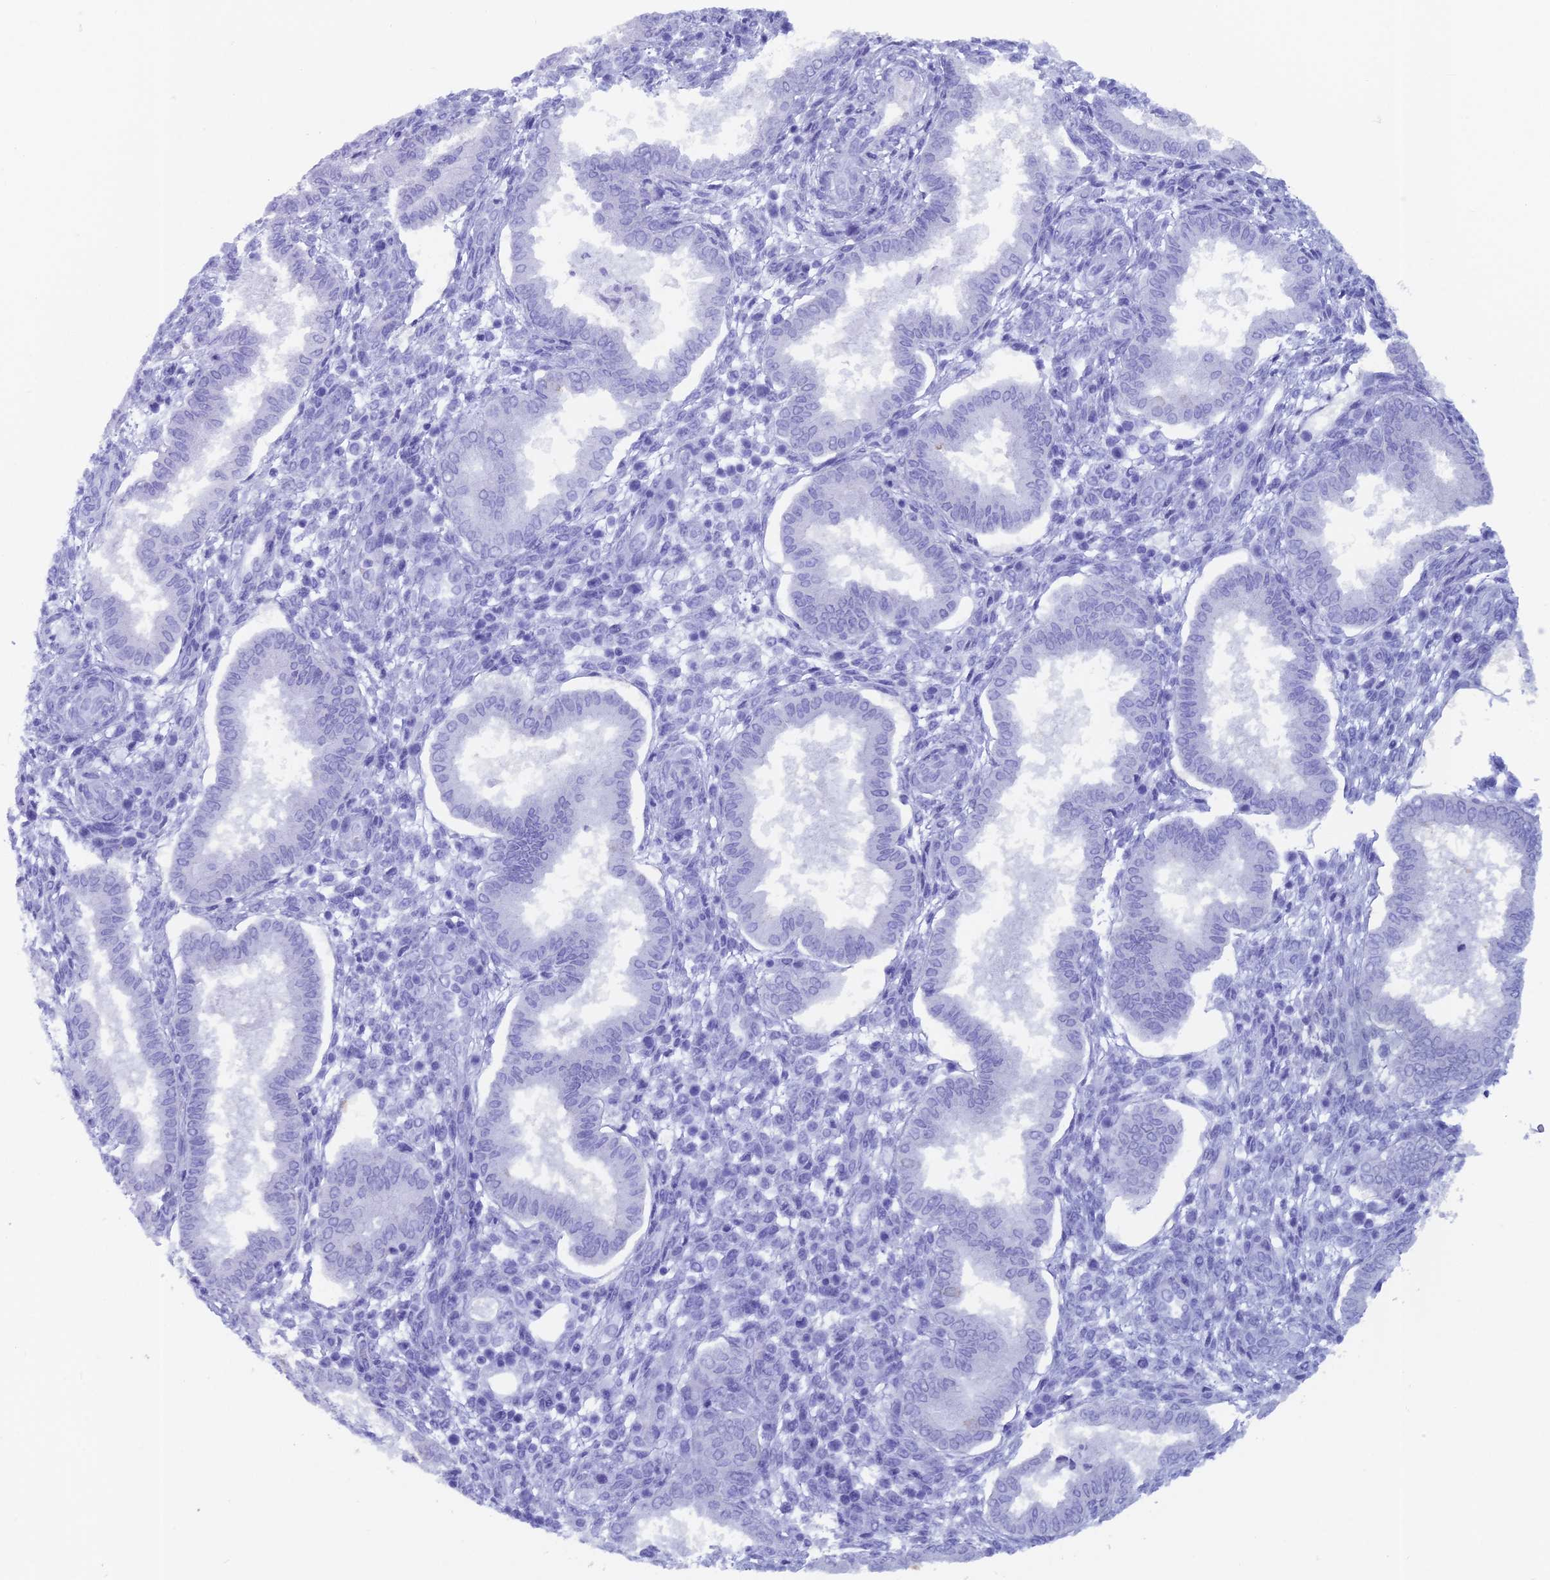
{"staining": {"intensity": "negative", "quantity": "none", "location": "none"}, "tissue": "endometrium", "cell_type": "Cells in endometrial stroma", "image_type": "normal", "snomed": [{"axis": "morphology", "description": "Normal tissue, NOS"}, {"axis": "topography", "description": "Endometrium"}], "caption": "A high-resolution micrograph shows IHC staining of normal endometrium, which shows no significant staining in cells in endometrial stroma. (DAB immunohistochemistry (IHC) with hematoxylin counter stain).", "gene": "CAPS", "patient": {"sex": "female", "age": 24}}